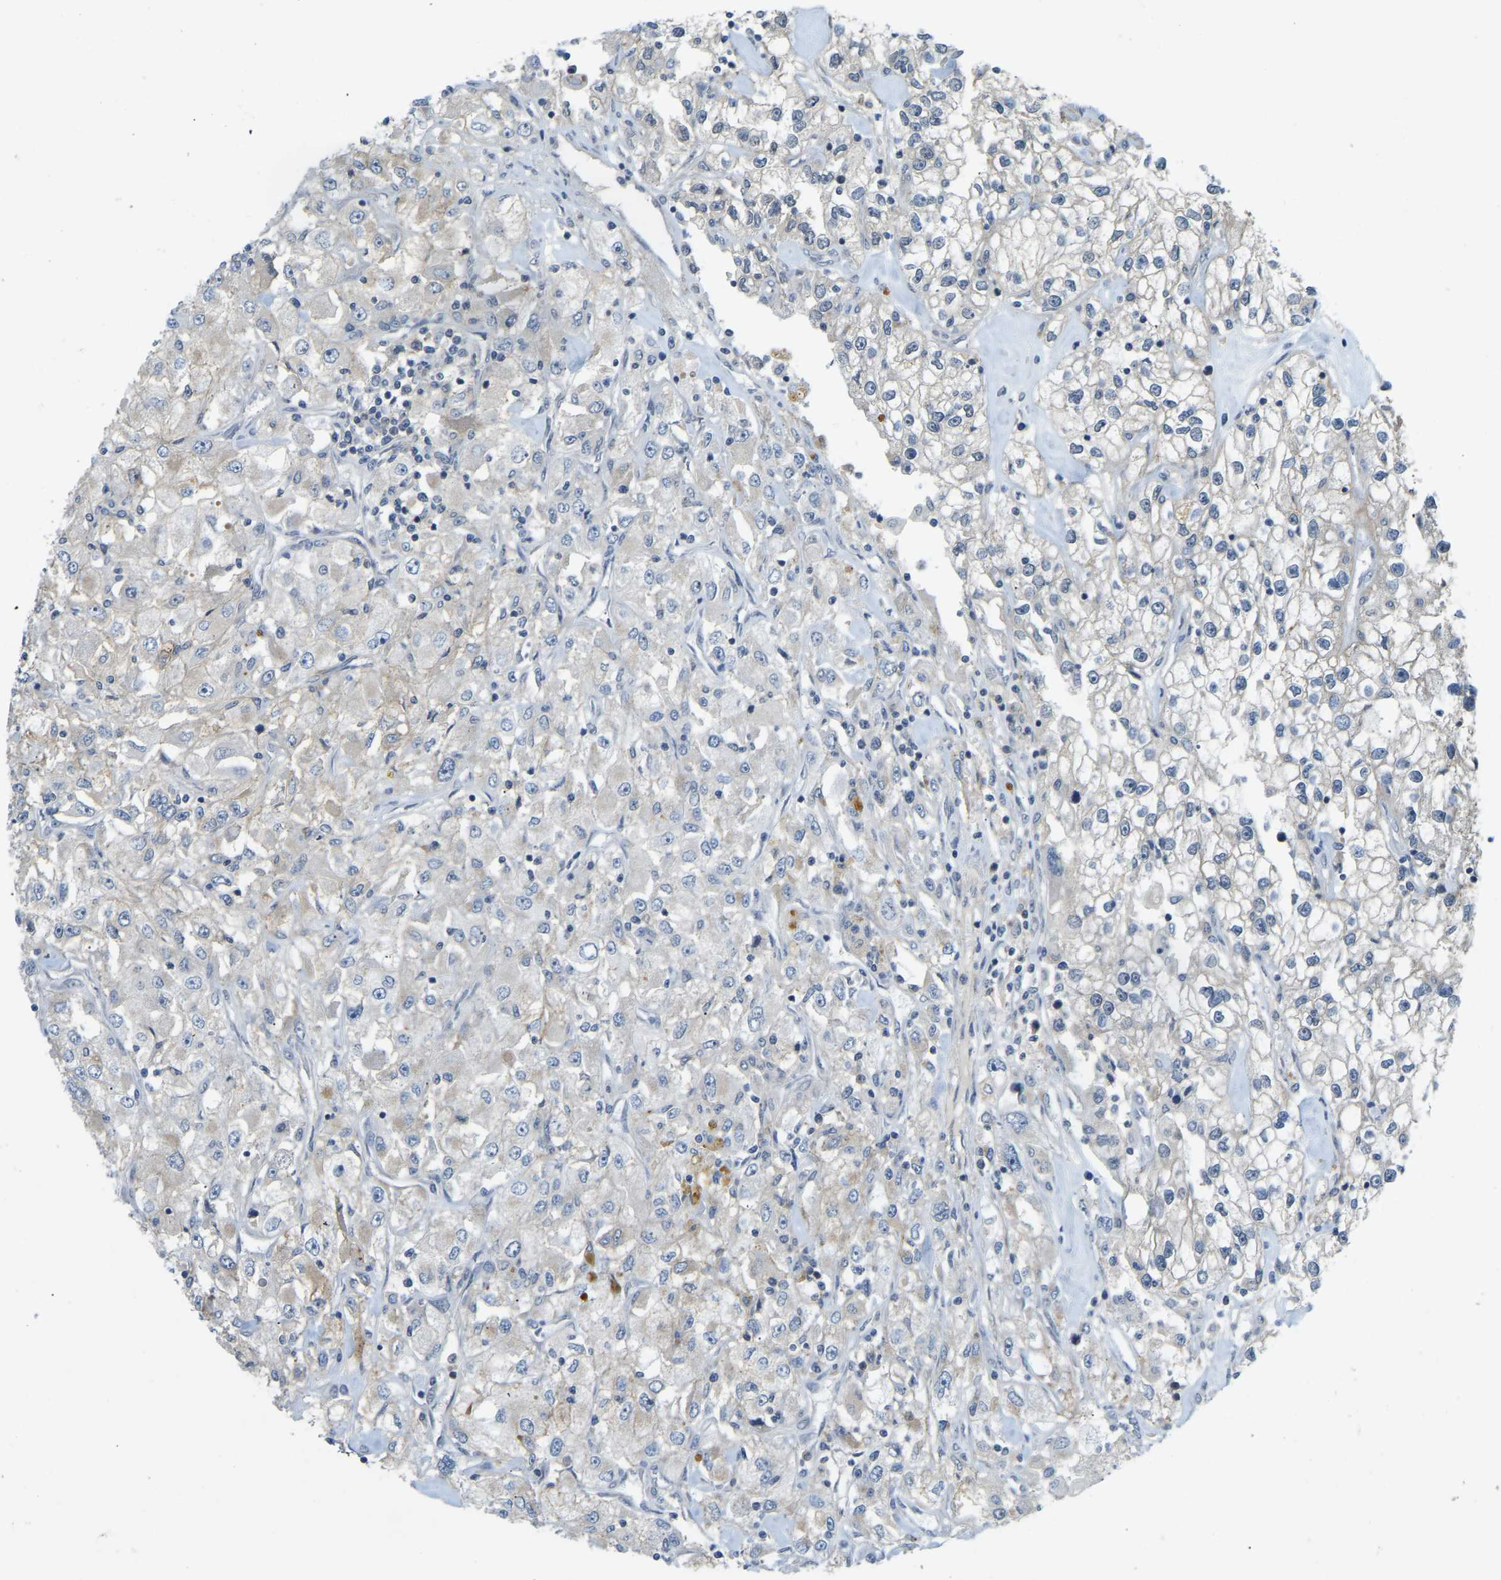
{"staining": {"intensity": "weak", "quantity": "<25%", "location": "cytoplasmic/membranous"}, "tissue": "renal cancer", "cell_type": "Tumor cells", "image_type": "cancer", "snomed": [{"axis": "morphology", "description": "Adenocarcinoma, NOS"}, {"axis": "topography", "description": "Kidney"}], "caption": "IHC photomicrograph of neoplastic tissue: human renal cancer (adenocarcinoma) stained with DAB shows no significant protein expression in tumor cells. (DAB IHC, high magnification).", "gene": "AHNAK", "patient": {"sex": "female", "age": 52}}